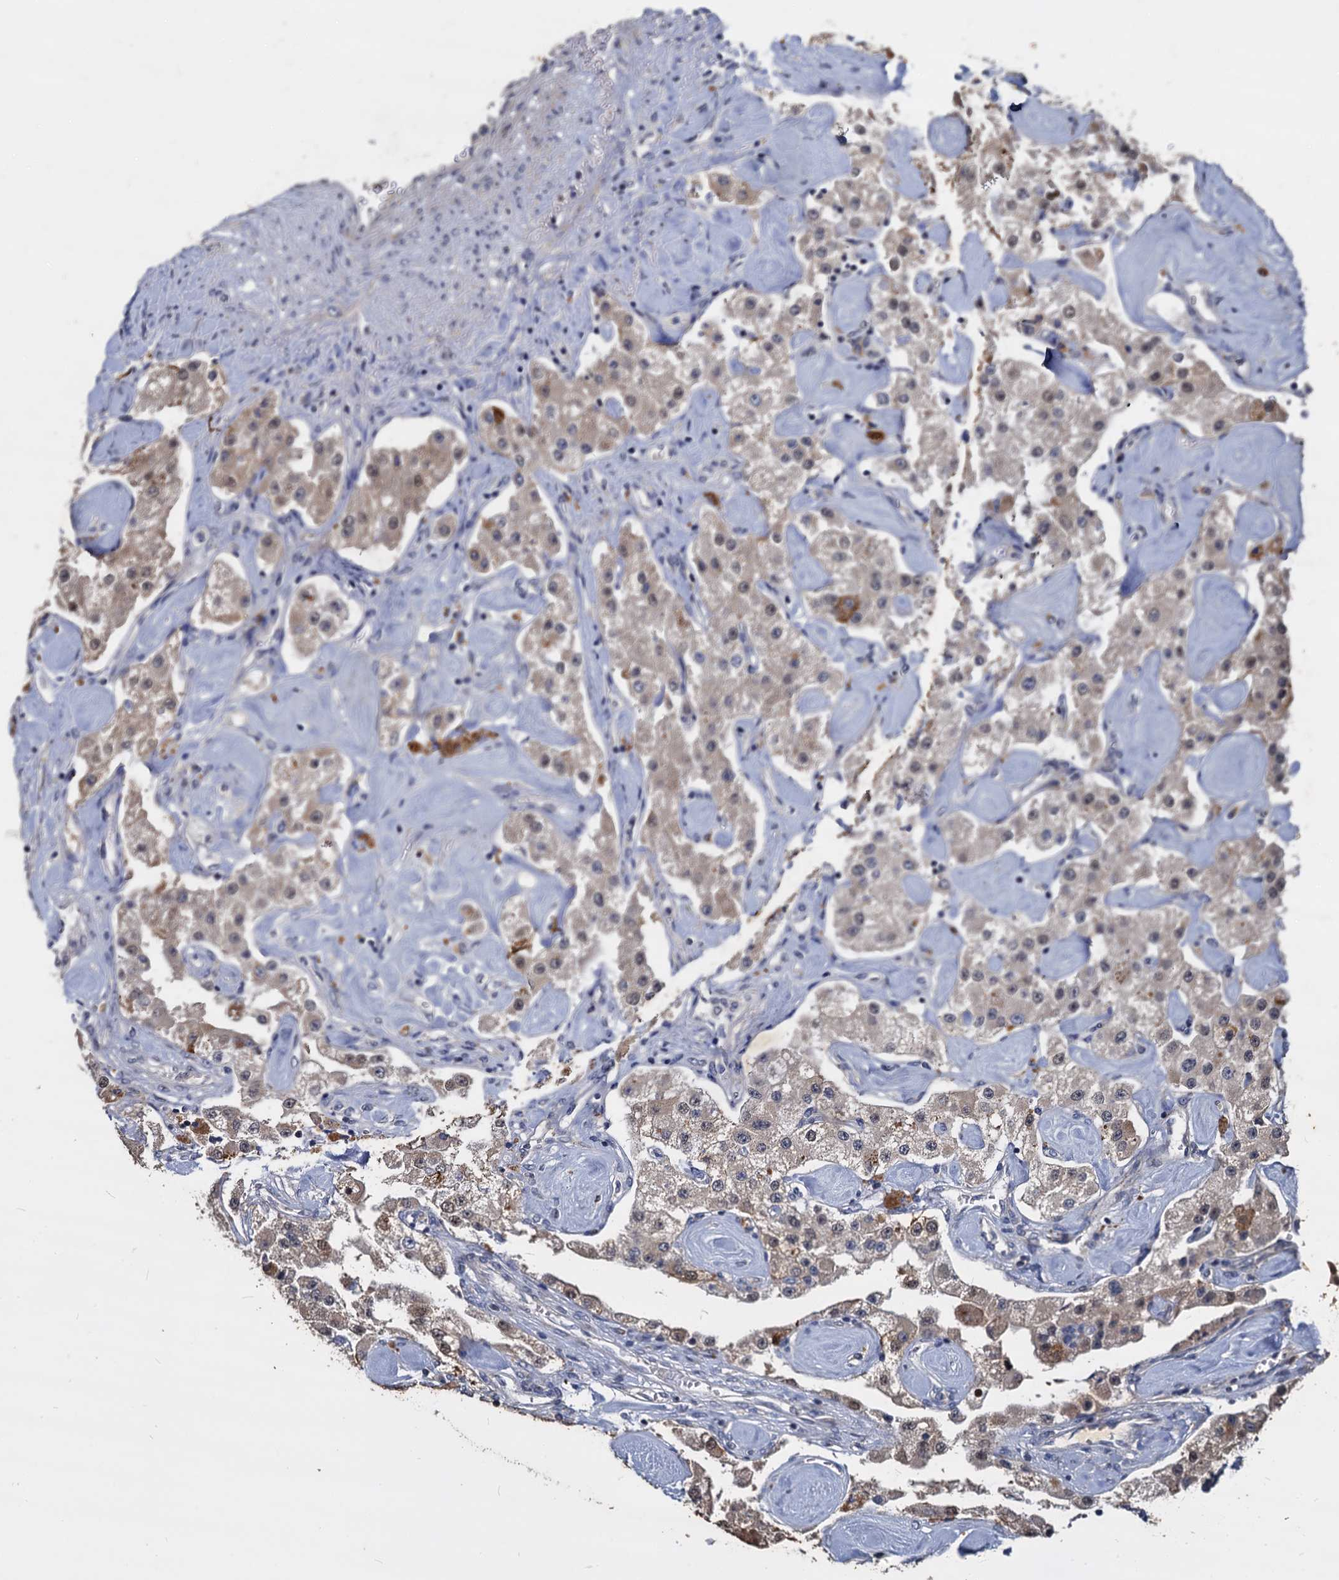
{"staining": {"intensity": "weak", "quantity": ">75%", "location": "cytoplasmic/membranous,nuclear"}, "tissue": "carcinoid", "cell_type": "Tumor cells", "image_type": "cancer", "snomed": [{"axis": "morphology", "description": "Carcinoid, malignant, NOS"}, {"axis": "topography", "description": "Pancreas"}], "caption": "This photomicrograph reveals carcinoid stained with immunohistochemistry (IHC) to label a protein in brown. The cytoplasmic/membranous and nuclear of tumor cells show weak positivity for the protein. Nuclei are counter-stained blue.", "gene": "CCDC184", "patient": {"sex": "male", "age": 41}}